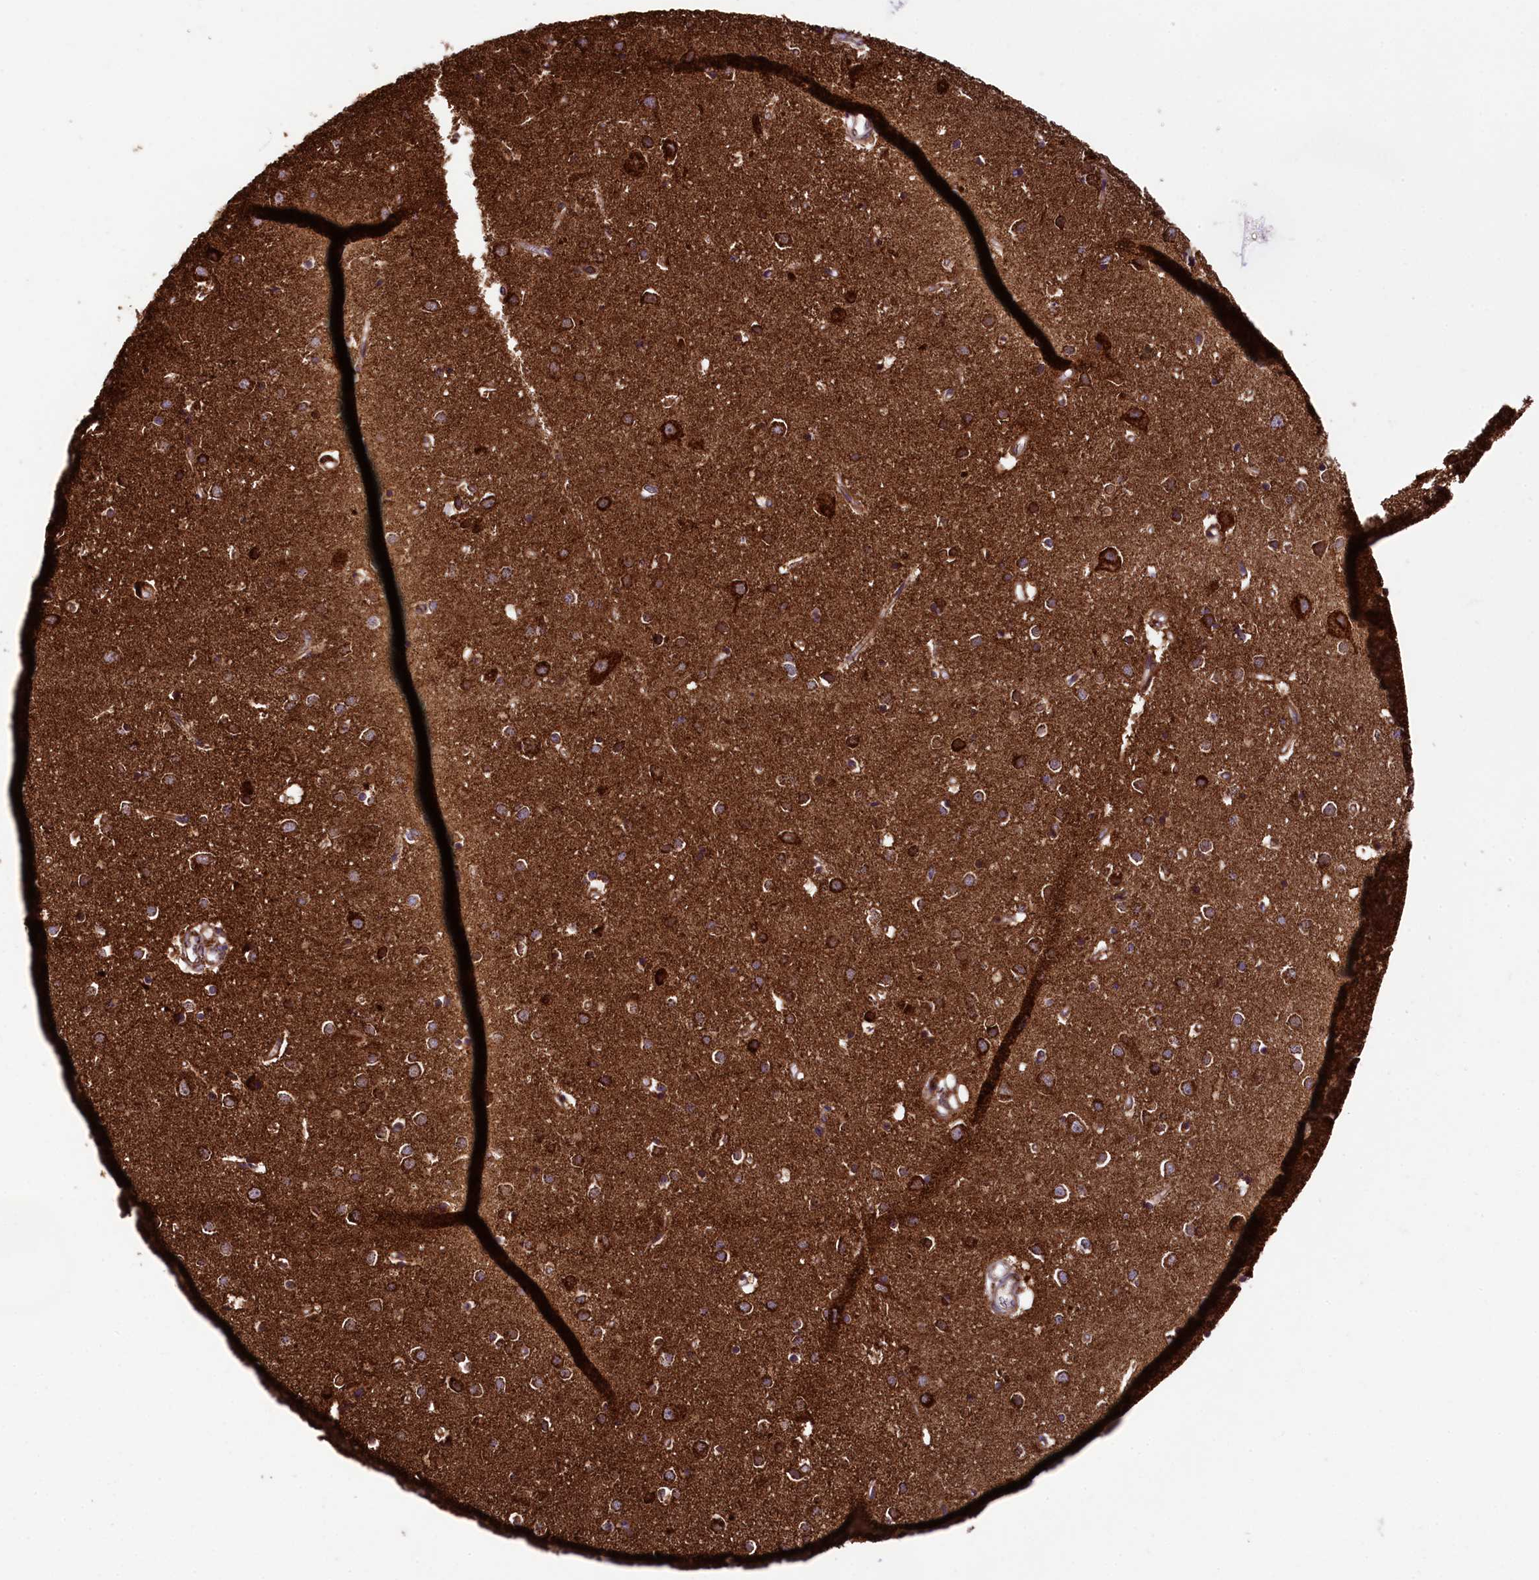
{"staining": {"intensity": "moderate", "quantity": ">75%", "location": "cytoplasmic/membranous"}, "tissue": "cerebral cortex", "cell_type": "Endothelial cells", "image_type": "normal", "snomed": [{"axis": "morphology", "description": "Normal tissue, NOS"}, {"axis": "topography", "description": "Cerebral cortex"}], "caption": "Immunohistochemistry (IHC) of unremarkable human cerebral cortex exhibits medium levels of moderate cytoplasmic/membranous expression in approximately >75% of endothelial cells.", "gene": "KLC2", "patient": {"sex": "female", "age": 64}}